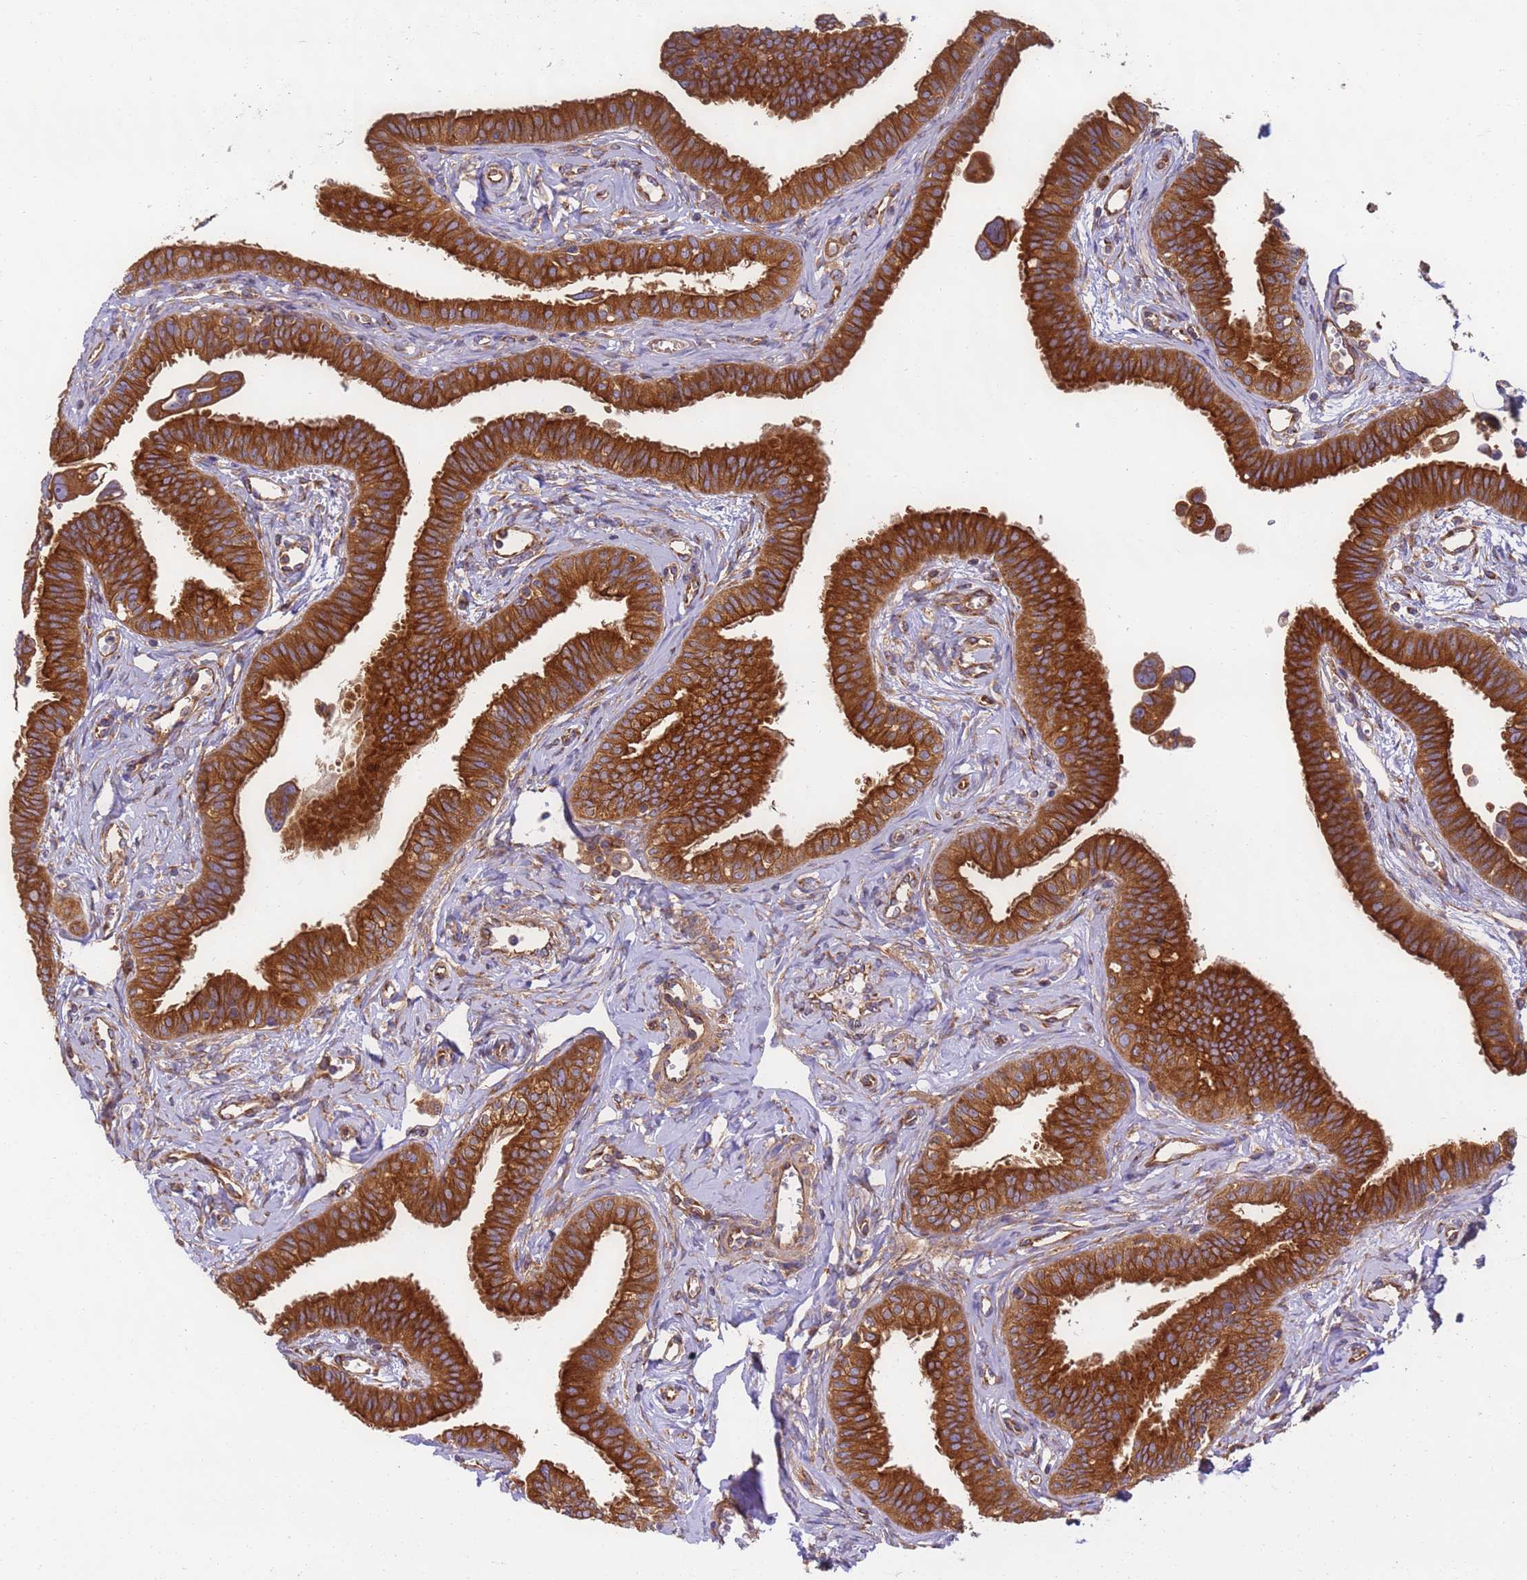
{"staining": {"intensity": "strong", "quantity": ">75%", "location": "cytoplasmic/membranous"}, "tissue": "fallopian tube", "cell_type": "Glandular cells", "image_type": "normal", "snomed": [{"axis": "morphology", "description": "Normal tissue, NOS"}, {"axis": "morphology", "description": "Carcinoma, NOS"}, {"axis": "topography", "description": "Fallopian tube"}, {"axis": "topography", "description": "Ovary"}], "caption": "Fallopian tube stained with IHC exhibits strong cytoplasmic/membranous staining in about >75% of glandular cells. (Brightfield microscopy of DAB IHC at high magnification).", "gene": "DYNC1I2", "patient": {"sex": "female", "age": 59}}